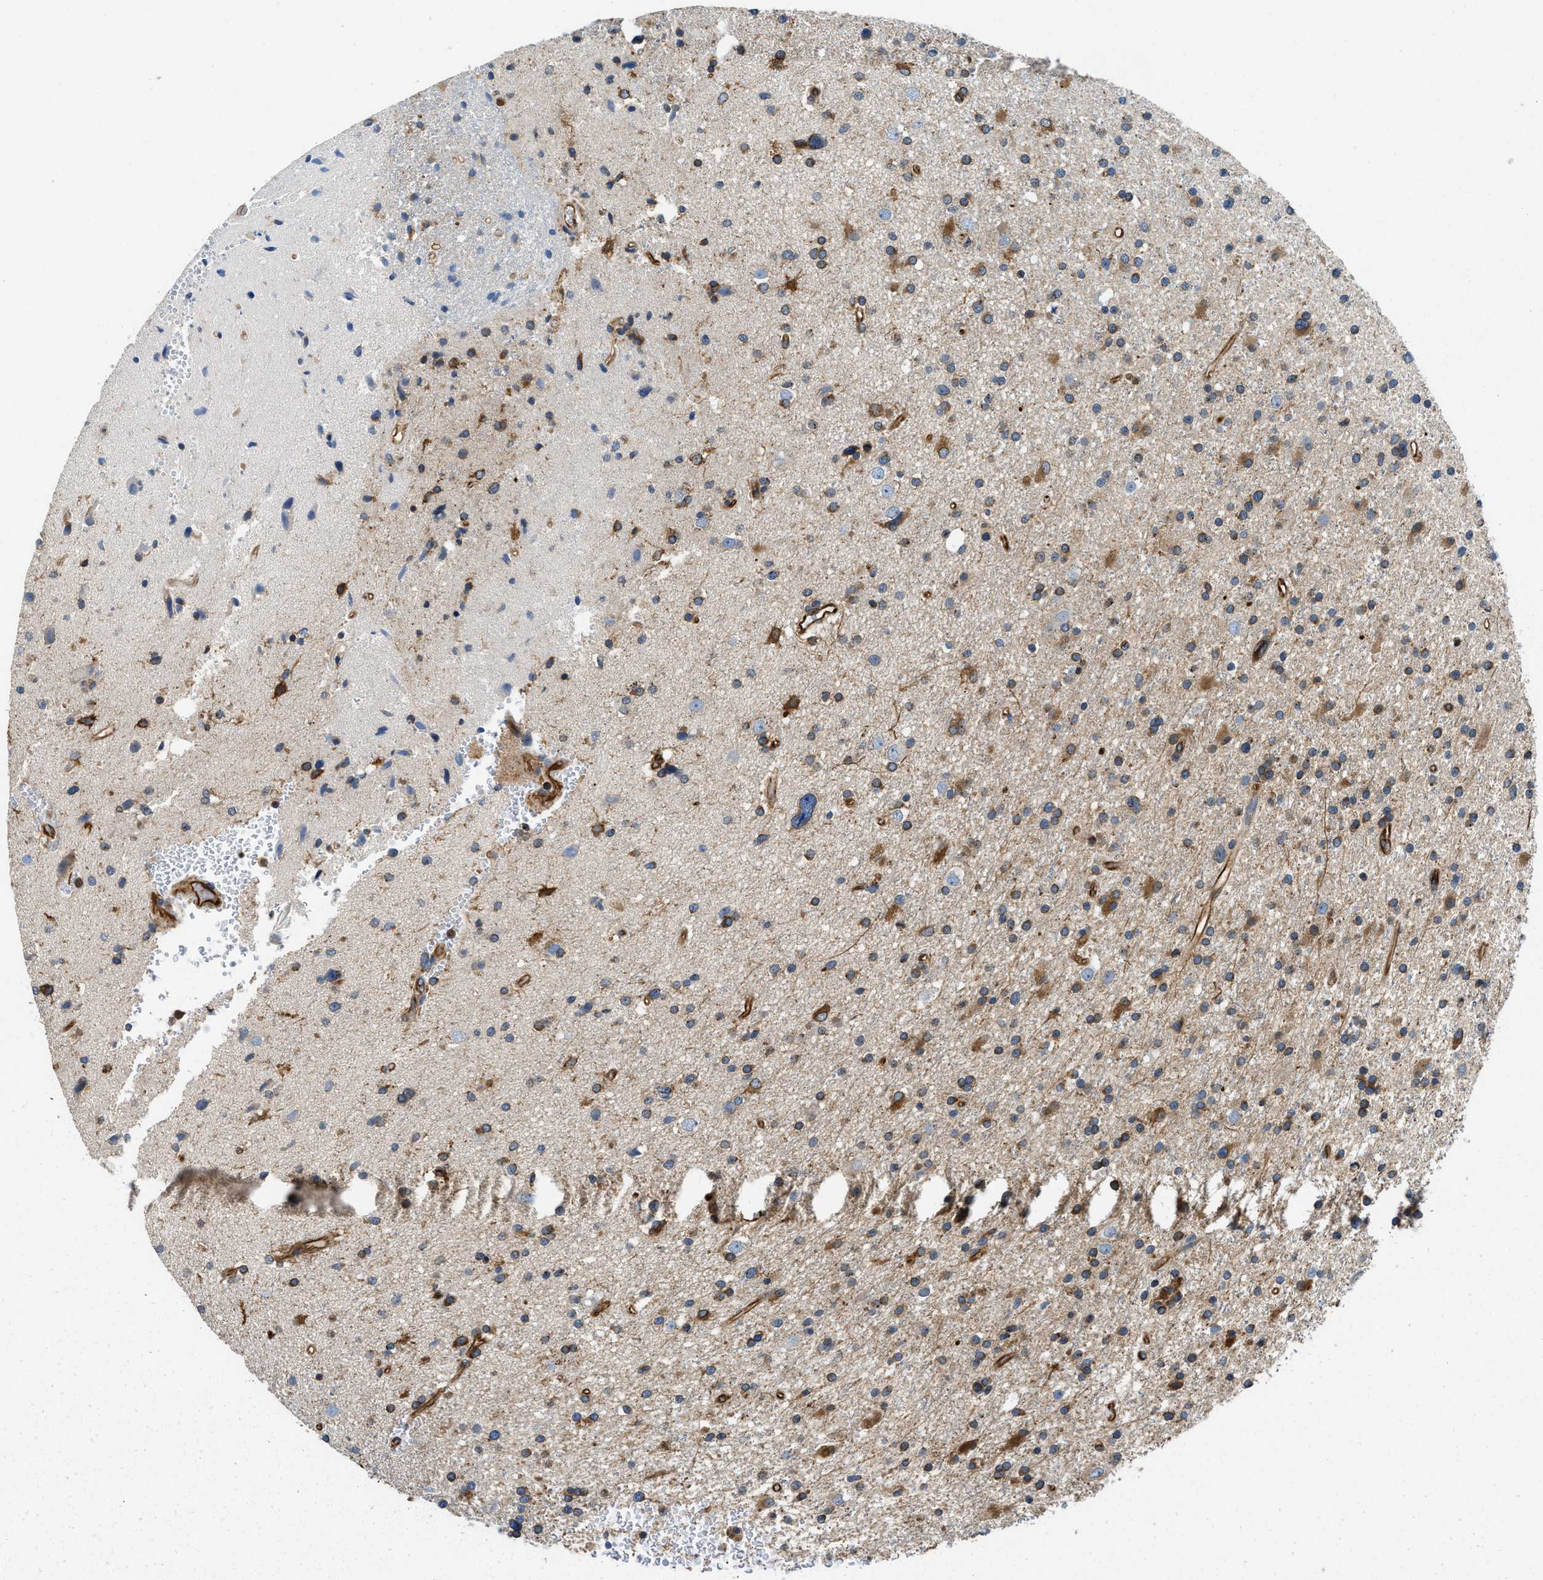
{"staining": {"intensity": "moderate", "quantity": "25%-75%", "location": "cytoplasmic/membranous"}, "tissue": "glioma", "cell_type": "Tumor cells", "image_type": "cancer", "snomed": [{"axis": "morphology", "description": "Glioma, malignant, High grade"}, {"axis": "topography", "description": "Brain"}], "caption": "High-grade glioma (malignant) stained for a protein shows moderate cytoplasmic/membranous positivity in tumor cells.", "gene": "HSD17B12", "patient": {"sex": "male", "age": 33}}